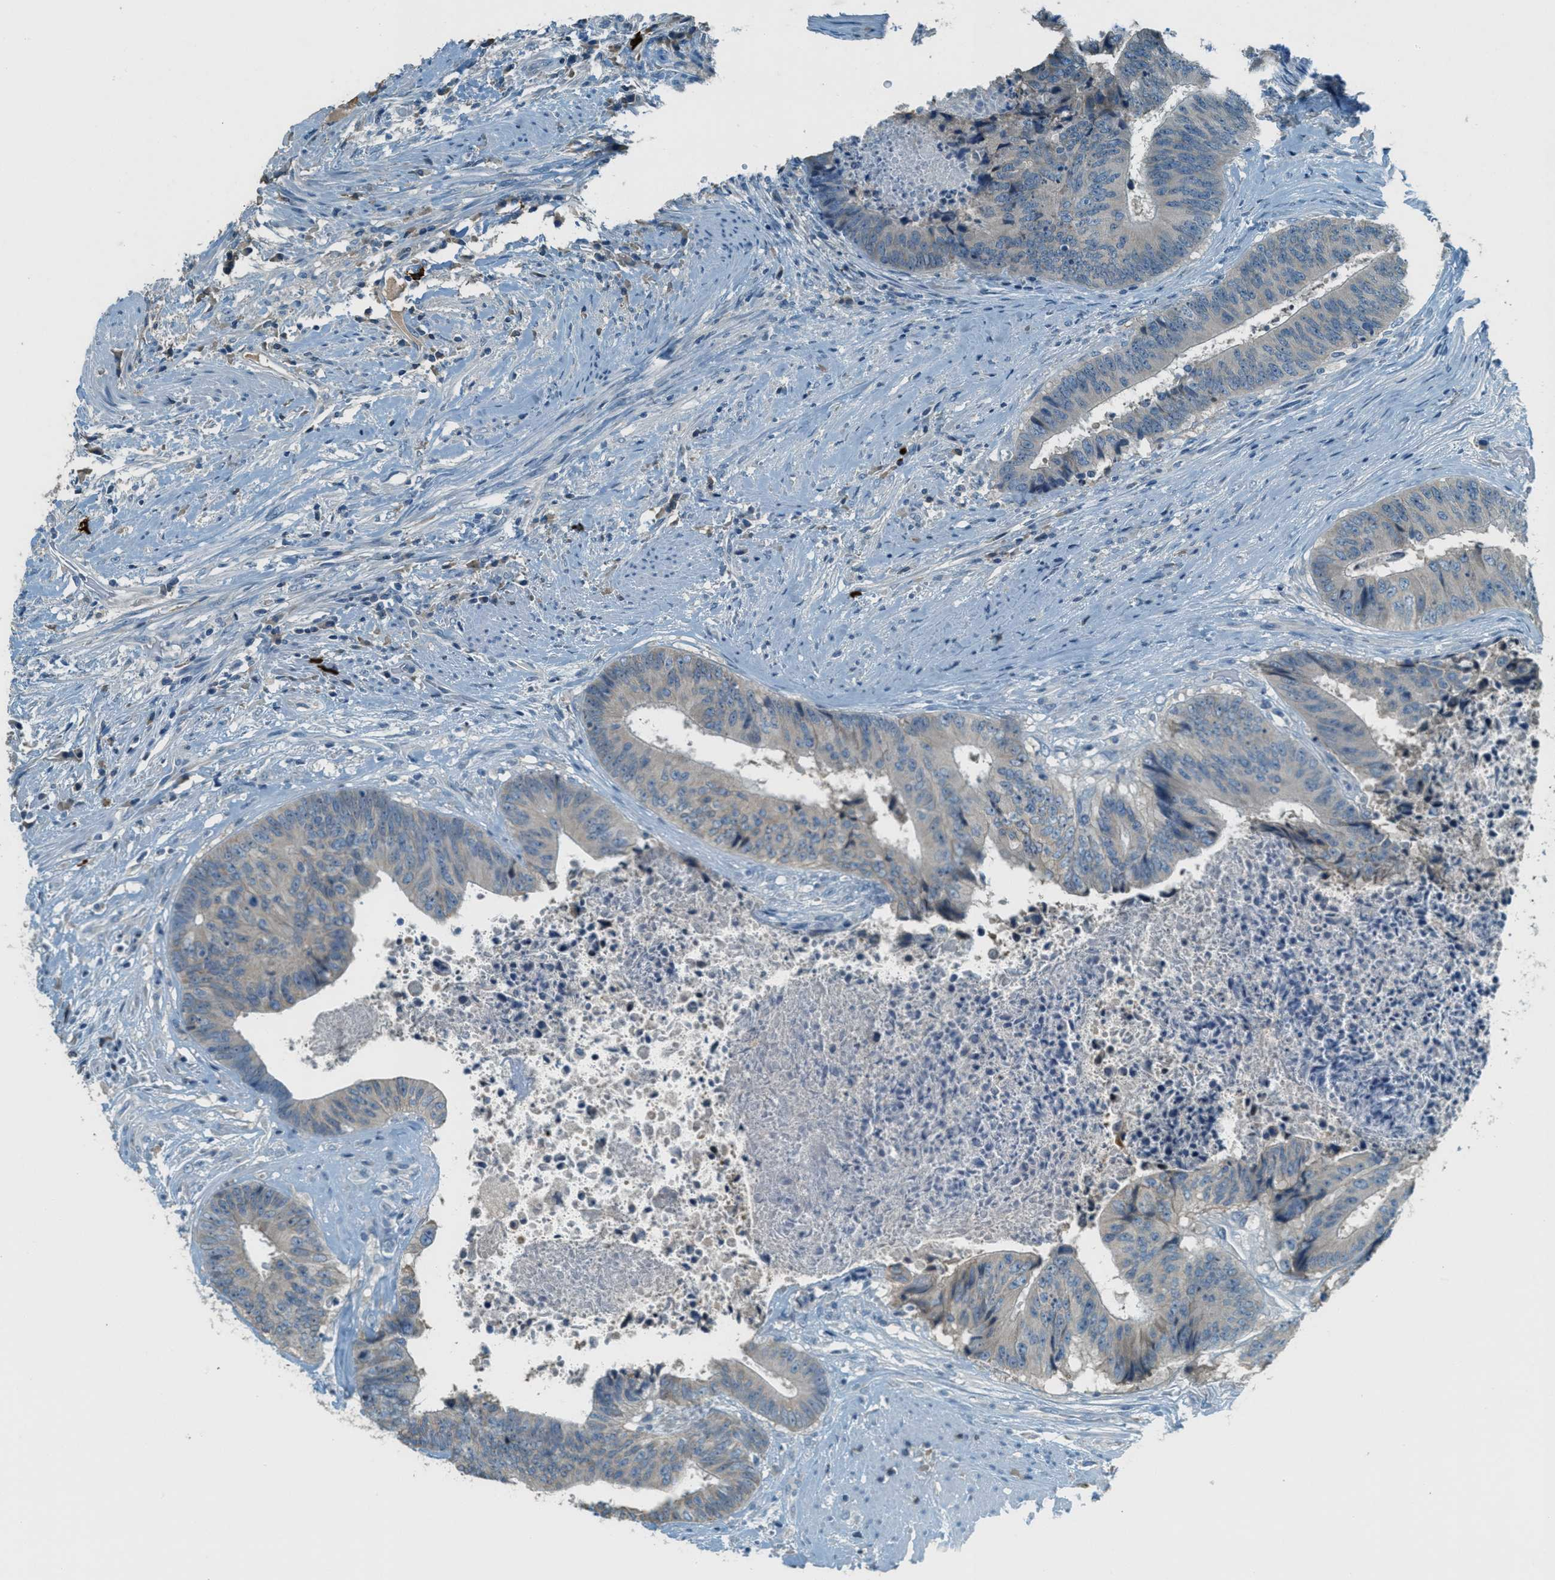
{"staining": {"intensity": "negative", "quantity": "none", "location": "none"}, "tissue": "colorectal cancer", "cell_type": "Tumor cells", "image_type": "cancer", "snomed": [{"axis": "morphology", "description": "Adenocarcinoma, NOS"}, {"axis": "topography", "description": "Rectum"}], "caption": "This photomicrograph is of colorectal cancer (adenocarcinoma) stained with immunohistochemistry (IHC) to label a protein in brown with the nuclei are counter-stained blue. There is no staining in tumor cells. (Immunohistochemistry, brightfield microscopy, high magnification).", "gene": "MSLN", "patient": {"sex": "male", "age": 72}}